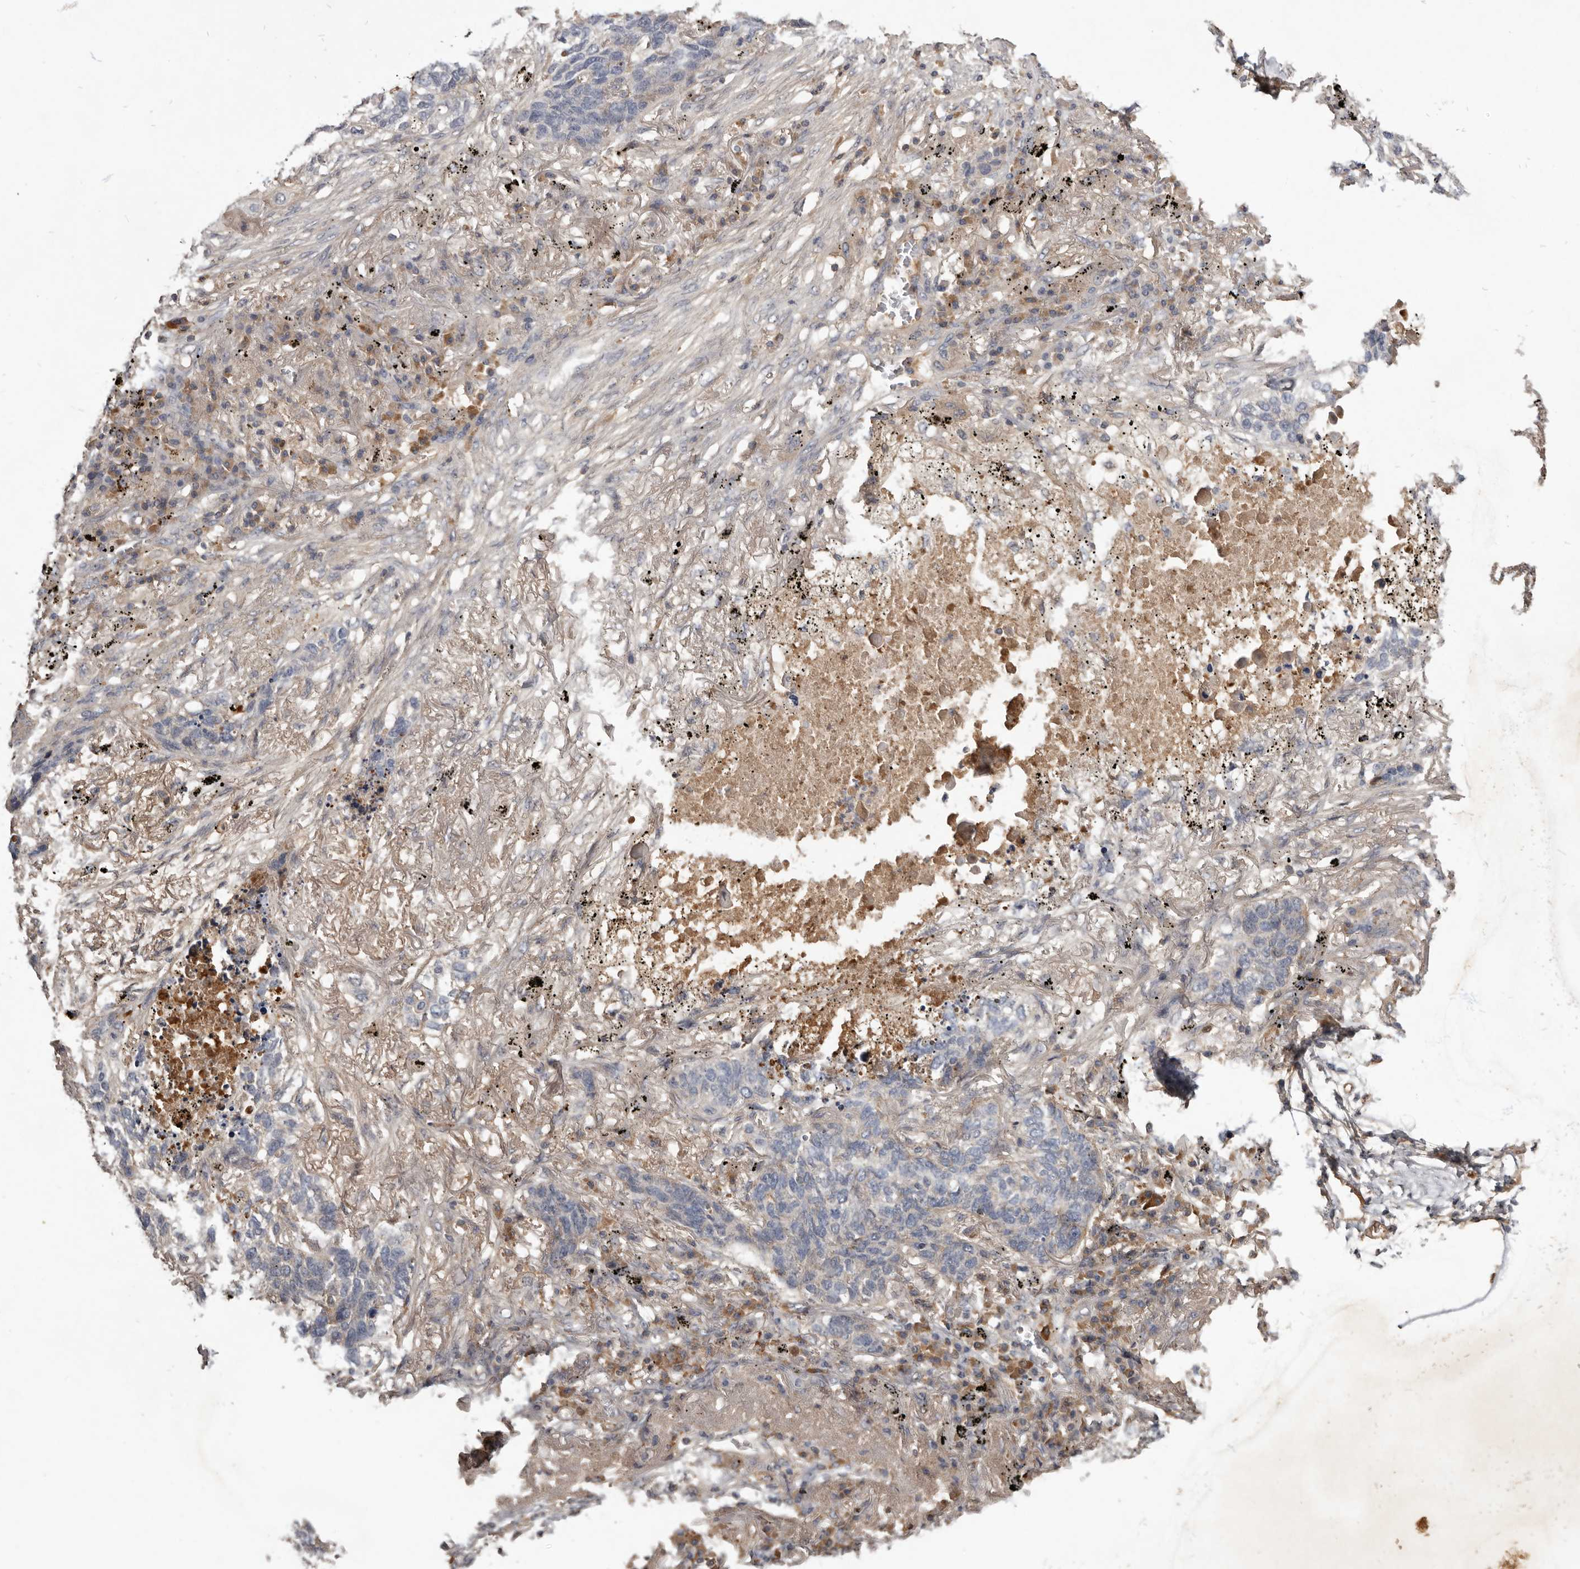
{"staining": {"intensity": "negative", "quantity": "none", "location": "none"}, "tissue": "lung cancer", "cell_type": "Tumor cells", "image_type": "cancer", "snomed": [{"axis": "morphology", "description": "Squamous cell carcinoma, NOS"}, {"axis": "topography", "description": "Lung"}], "caption": "There is no significant positivity in tumor cells of squamous cell carcinoma (lung). (DAB immunohistochemistry, high magnification).", "gene": "TTC39A", "patient": {"sex": "female", "age": 63}}